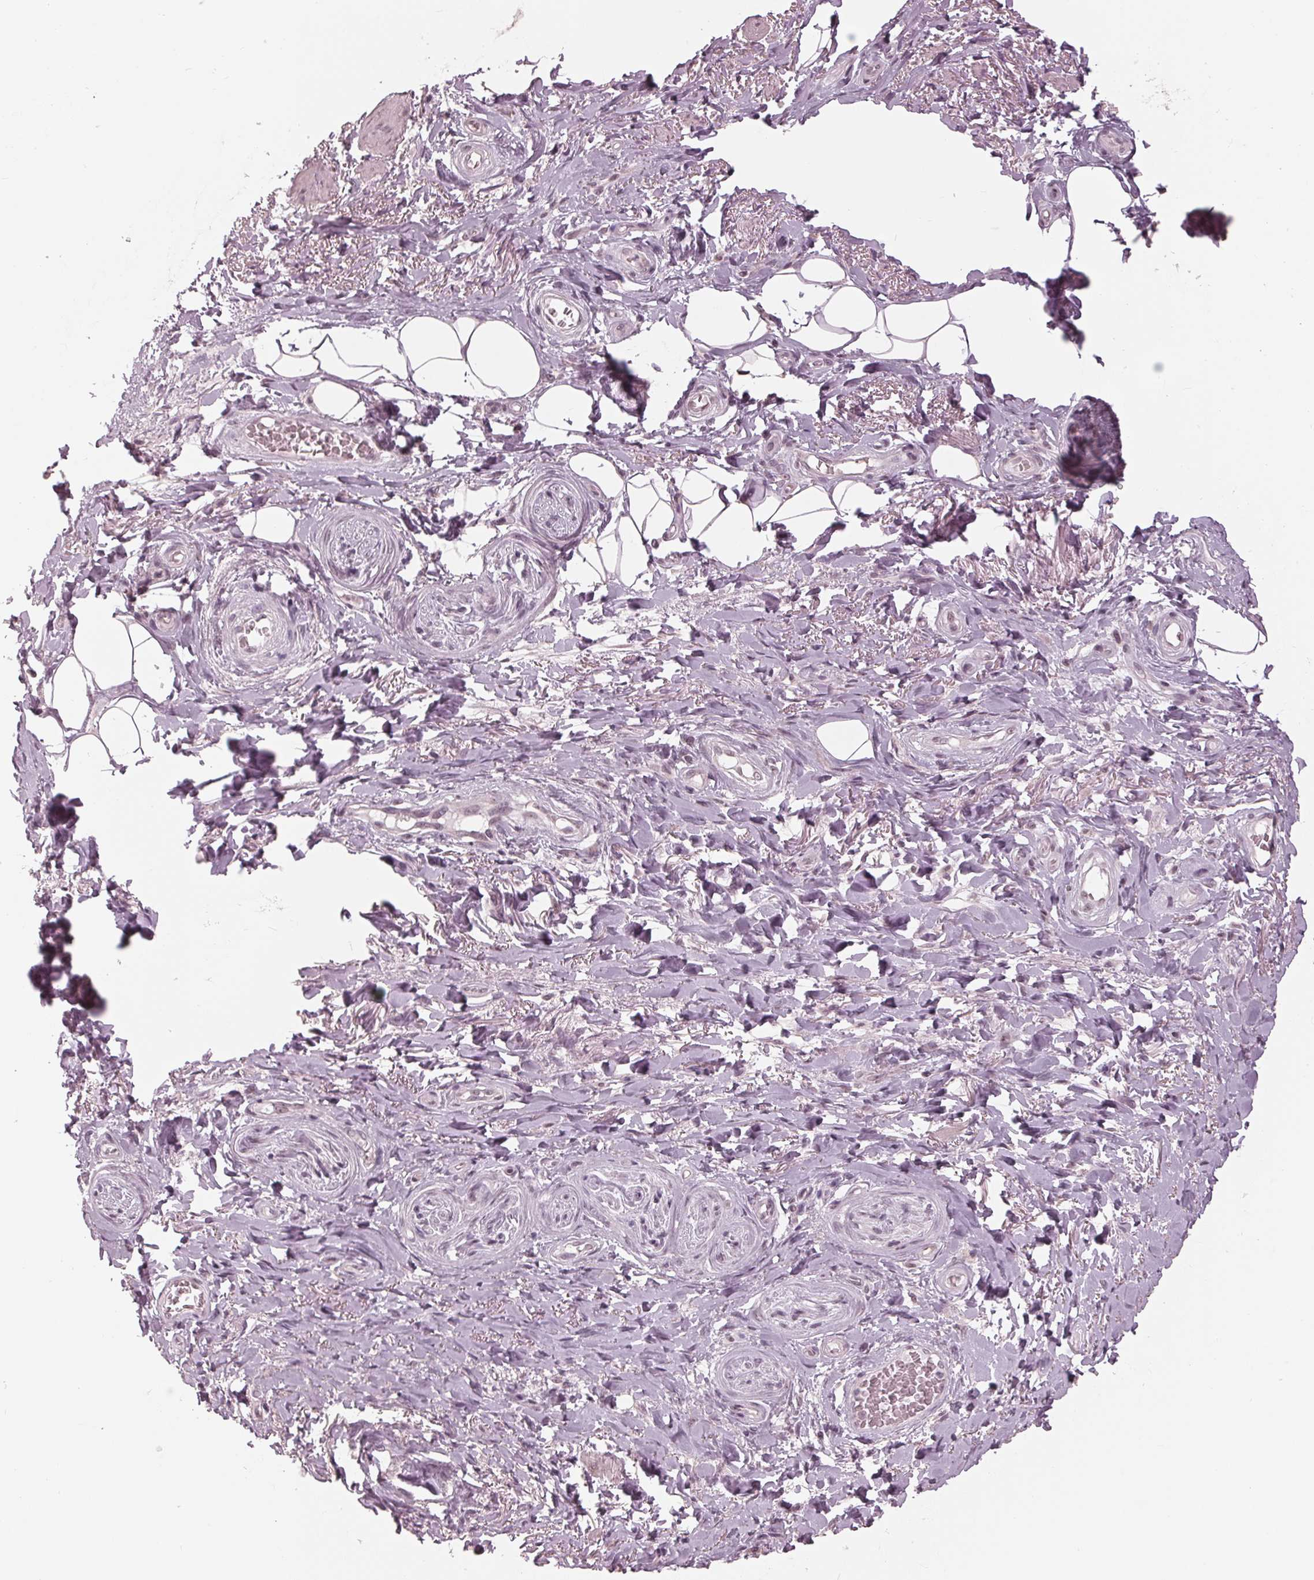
{"staining": {"intensity": "weak", "quantity": "<25%", "location": "nuclear"}, "tissue": "adipose tissue", "cell_type": "Adipocytes", "image_type": "normal", "snomed": [{"axis": "morphology", "description": "Normal tissue, NOS"}, {"axis": "topography", "description": "Anal"}, {"axis": "topography", "description": "Peripheral nerve tissue"}], "caption": "The immunohistochemistry micrograph has no significant positivity in adipocytes of adipose tissue.", "gene": "SLX4", "patient": {"sex": "male", "age": 53}}